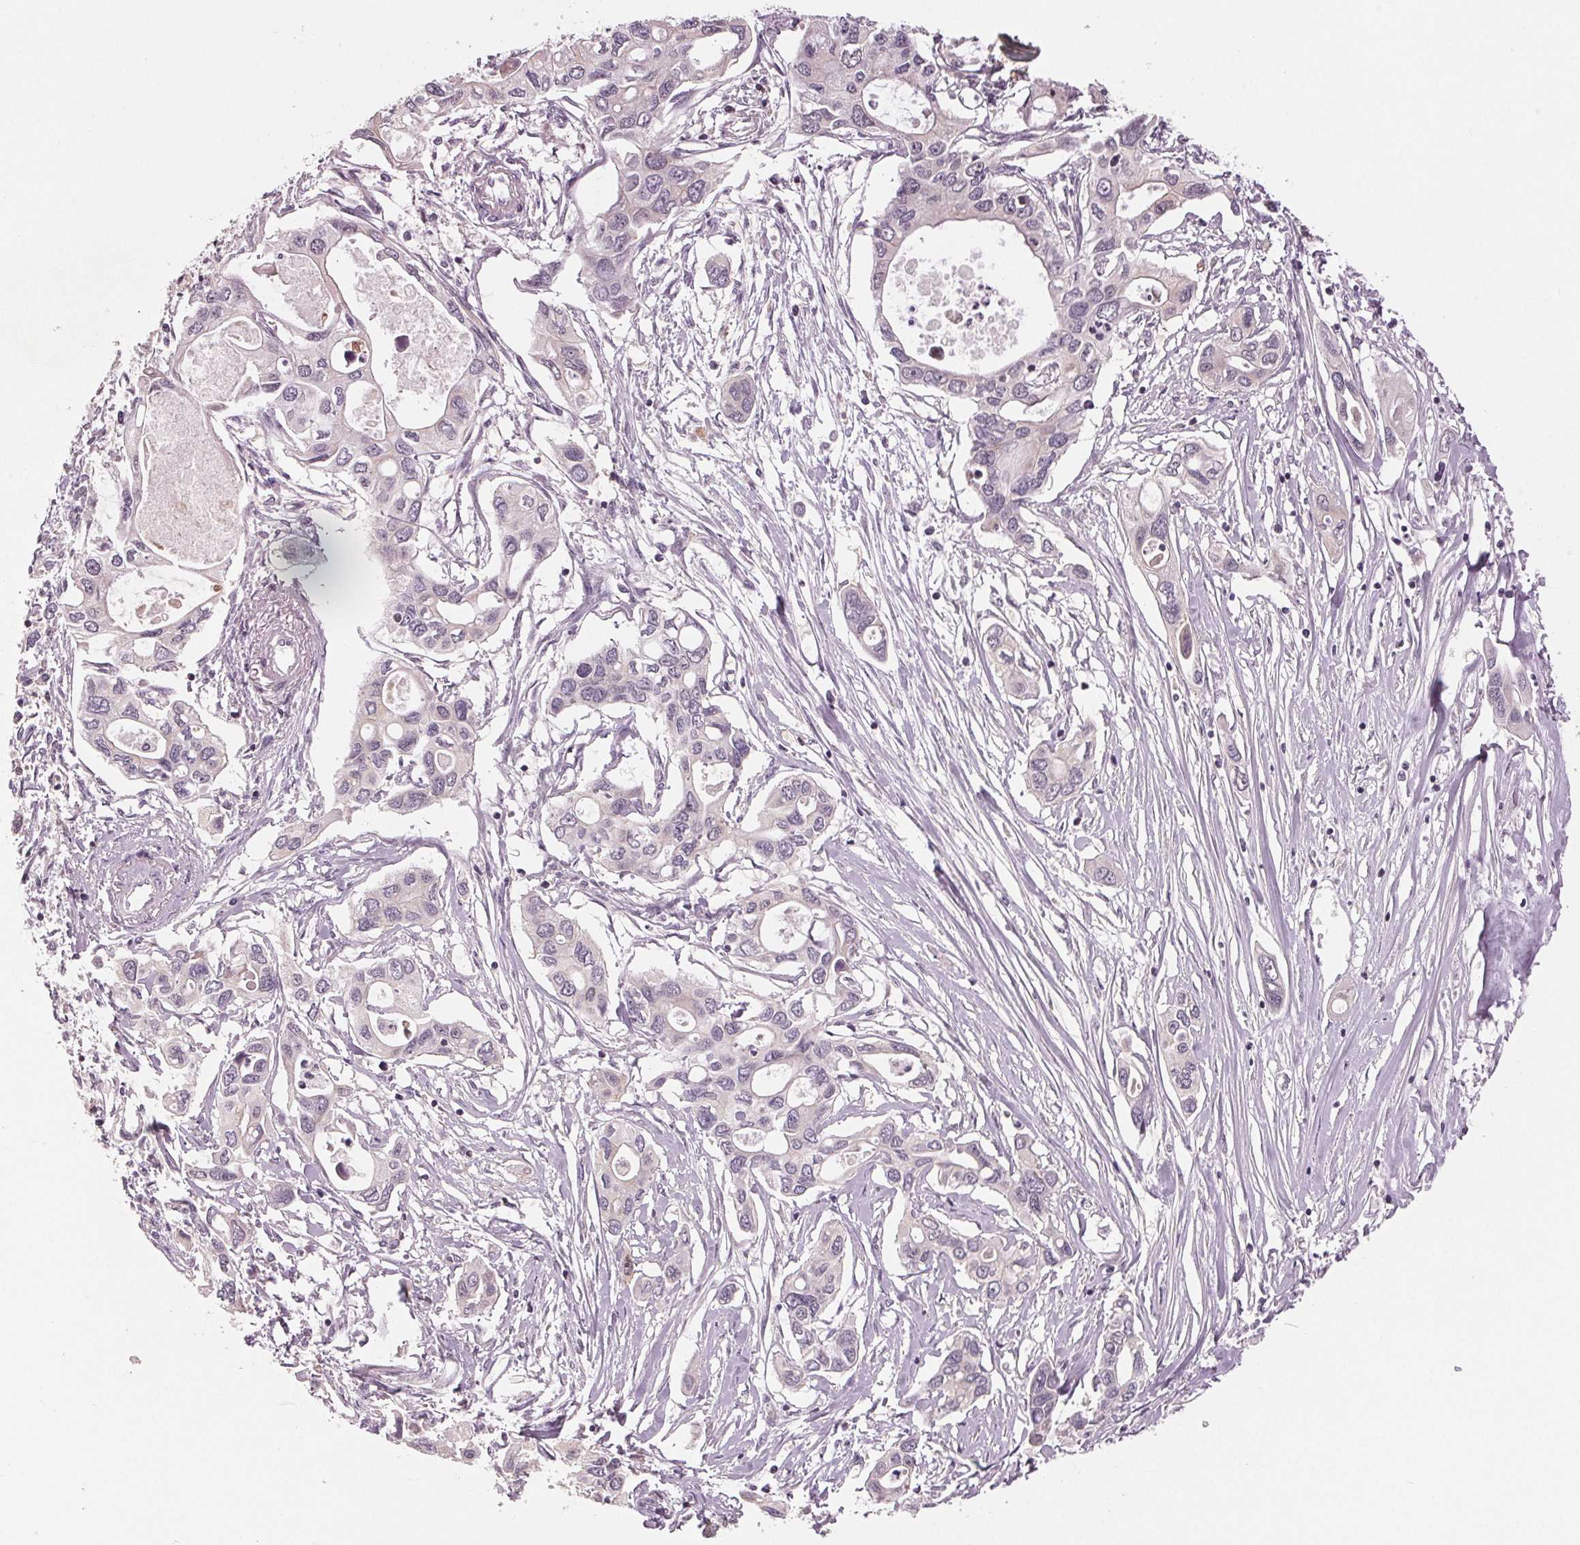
{"staining": {"intensity": "negative", "quantity": "none", "location": "none"}, "tissue": "pancreatic cancer", "cell_type": "Tumor cells", "image_type": "cancer", "snomed": [{"axis": "morphology", "description": "Adenocarcinoma, NOS"}, {"axis": "topography", "description": "Pancreas"}], "caption": "There is no significant positivity in tumor cells of pancreatic cancer (adenocarcinoma).", "gene": "ZNF605", "patient": {"sex": "male", "age": 60}}